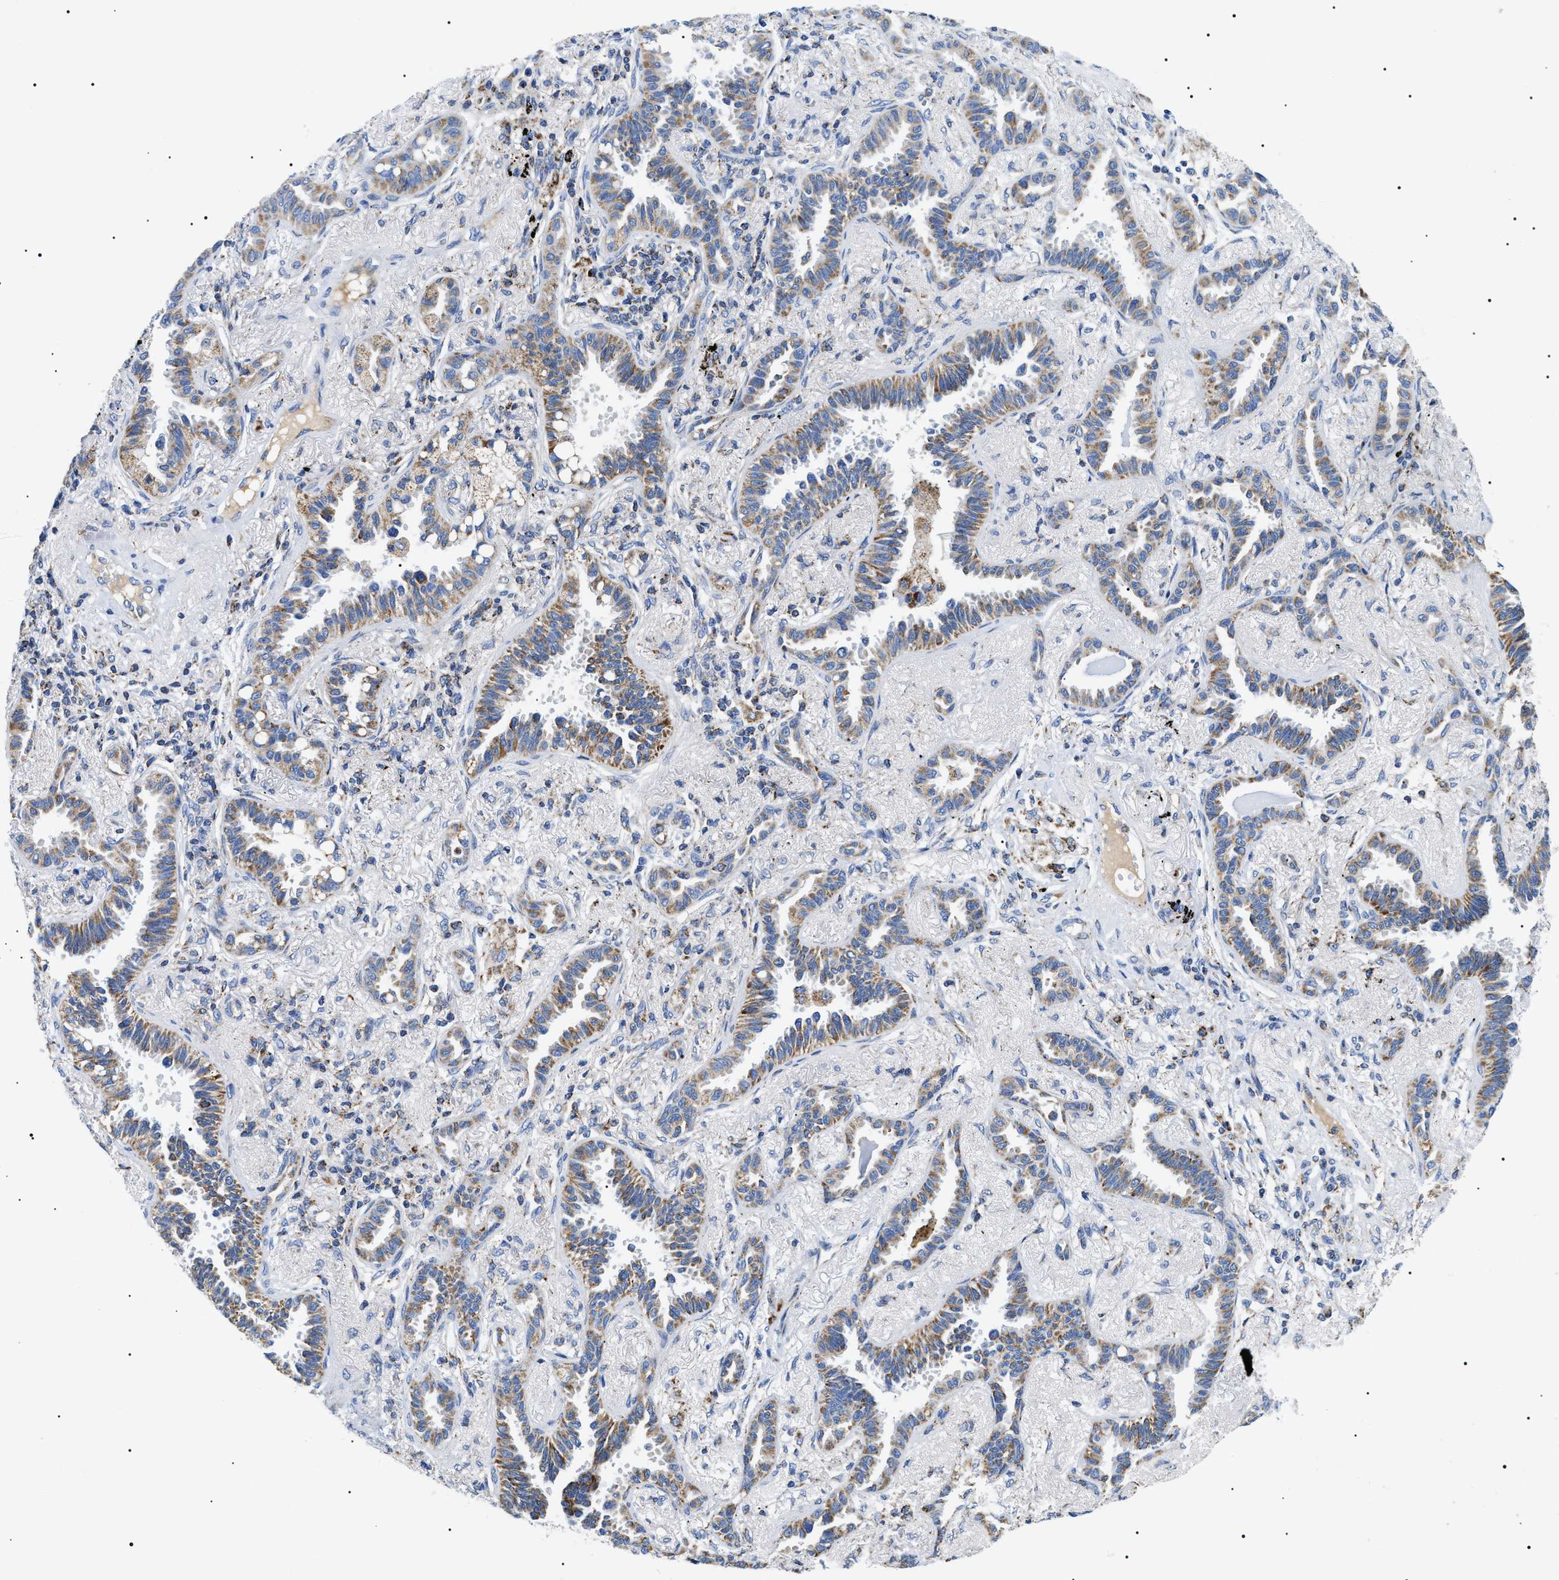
{"staining": {"intensity": "moderate", "quantity": ">75%", "location": "cytoplasmic/membranous"}, "tissue": "lung cancer", "cell_type": "Tumor cells", "image_type": "cancer", "snomed": [{"axis": "morphology", "description": "Adenocarcinoma, NOS"}, {"axis": "topography", "description": "Lung"}], "caption": "This histopathology image shows immunohistochemistry (IHC) staining of human adenocarcinoma (lung), with medium moderate cytoplasmic/membranous positivity in approximately >75% of tumor cells.", "gene": "OXSM", "patient": {"sex": "male", "age": 59}}